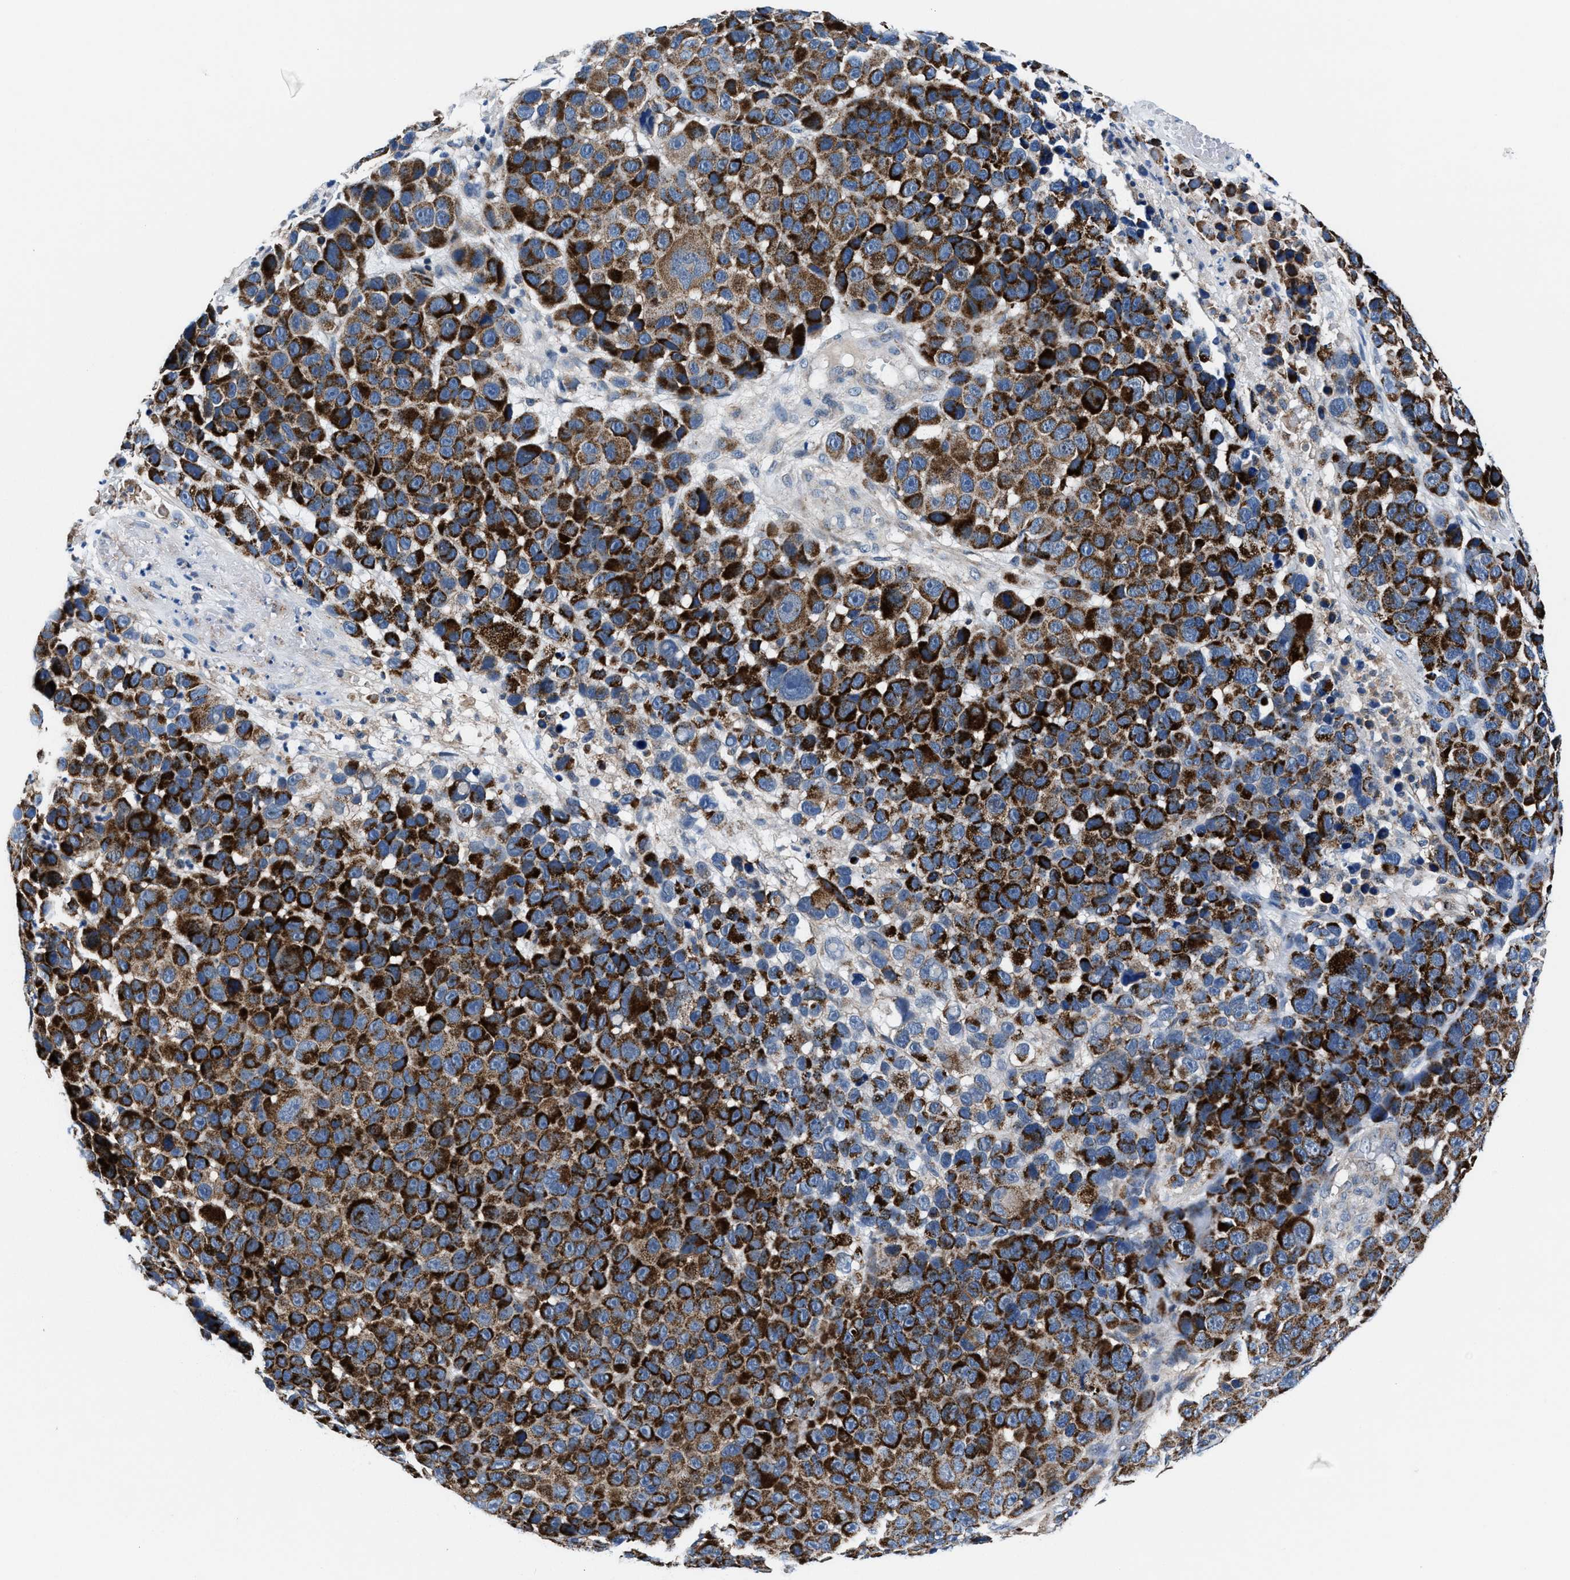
{"staining": {"intensity": "strong", "quantity": ">75%", "location": "cytoplasmic/membranous"}, "tissue": "melanoma", "cell_type": "Tumor cells", "image_type": "cancer", "snomed": [{"axis": "morphology", "description": "Malignant melanoma, NOS"}, {"axis": "topography", "description": "Skin"}], "caption": "Tumor cells show strong cytoplasmic/membranous staining in approximately >75% of cells in melanoma. (Stains: DAB in brown, nuclei in blue, Microscopy: brightfield microscopy at high magnification).", "gene": "NKTR", "patient": {"sex": "male", "age": 53}}